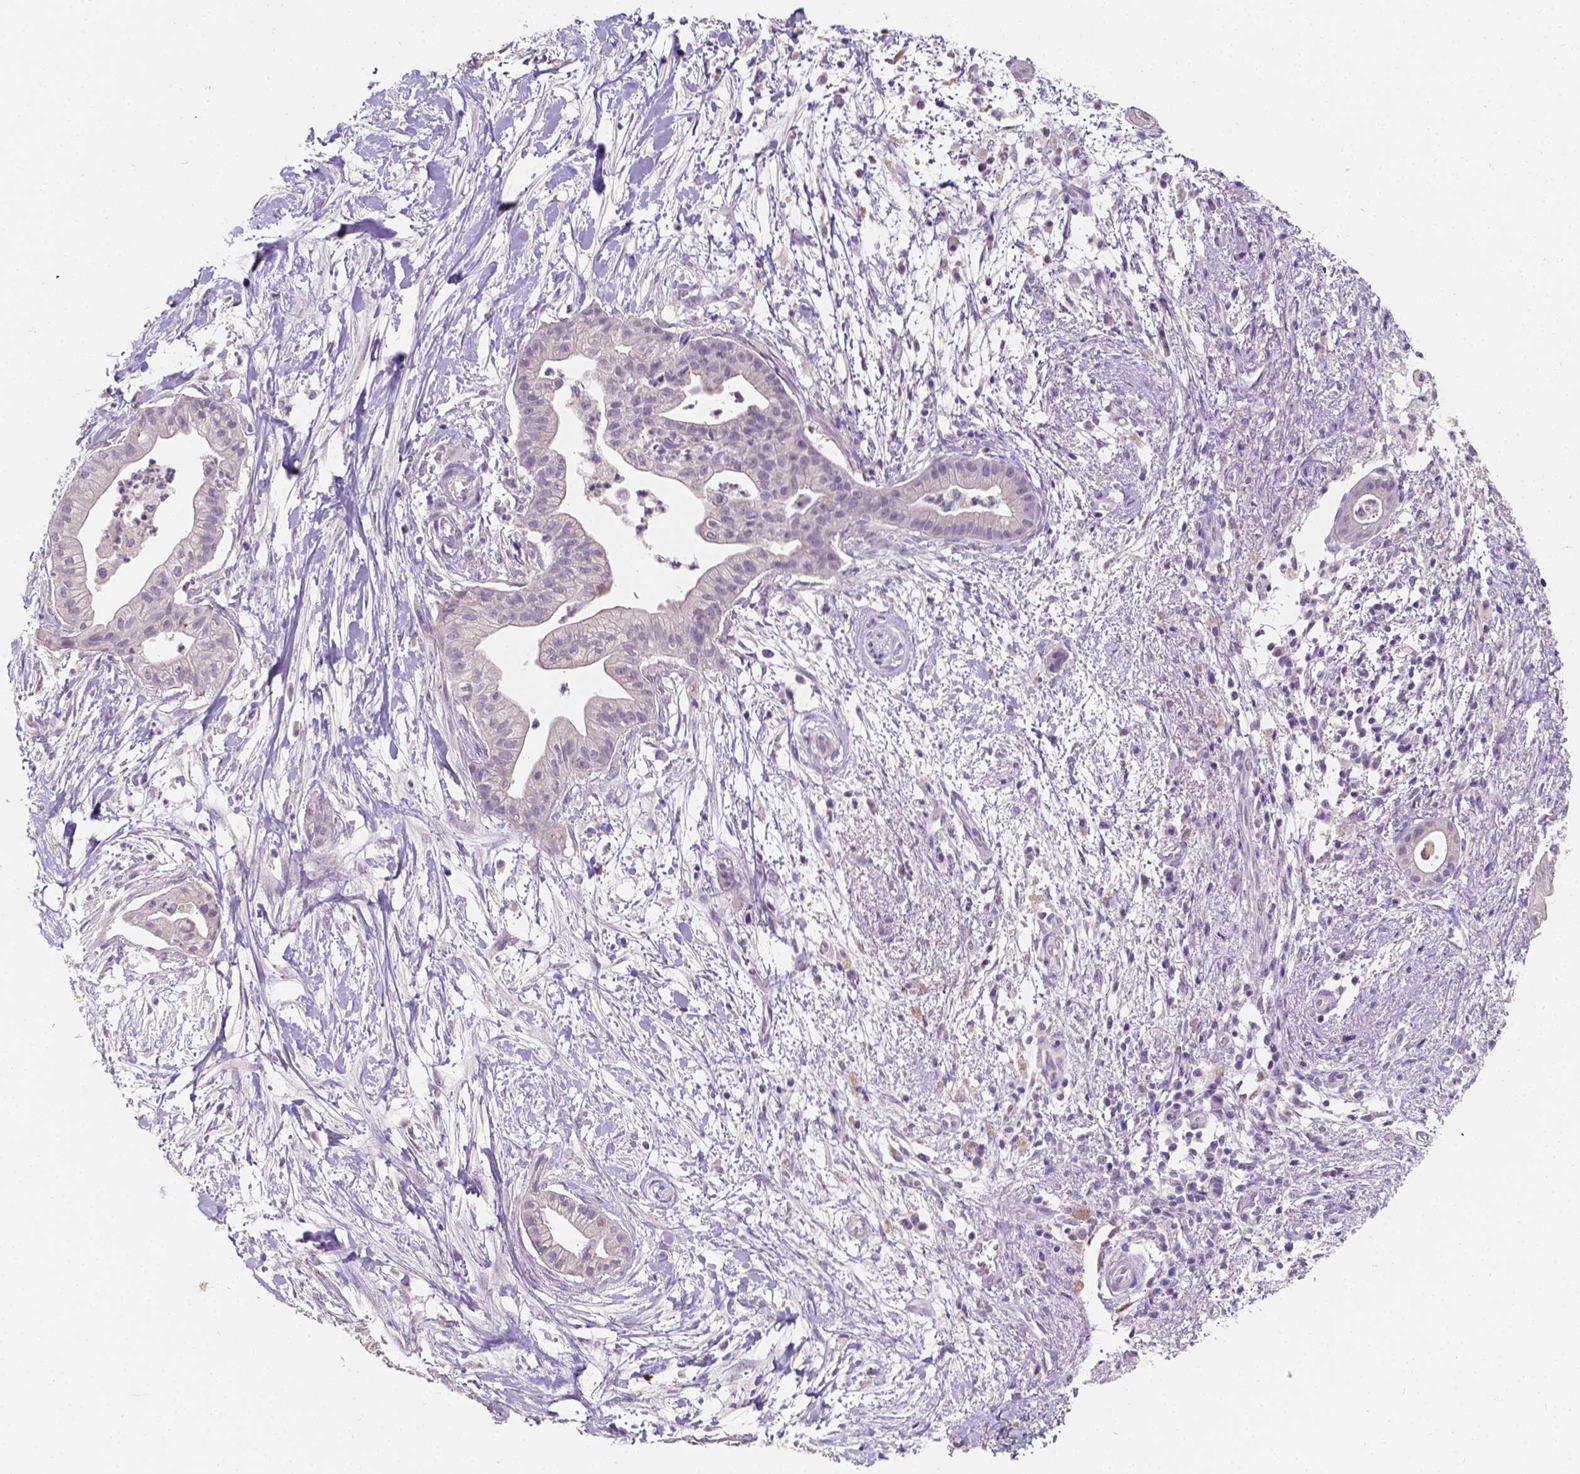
{"staining": {"intensity": "negative", "quantity": "none", "location": "none"}, "tissue": "pancreatic cancer", "cell_type": "Tumor cells", "image_type": "cancer", "snomed": [{"axis": "morphology", "description": "Normal tissue, NOS"}, {"axis": "morphology", "description": "Adenocarcinoma, NOS"}, {"axis": "topography", "description": "Lymph node"}, {"axis": "topography", "description": "Pancreas"}], "caption": "Immunohistochemistry image of neoplastic tissue: pancreatic adenocarcinoma stained with DAB reveals no significant protein expression in tumor cells.", "gene": "TAL1", "patient": {"sex": "female", "age": 58}}